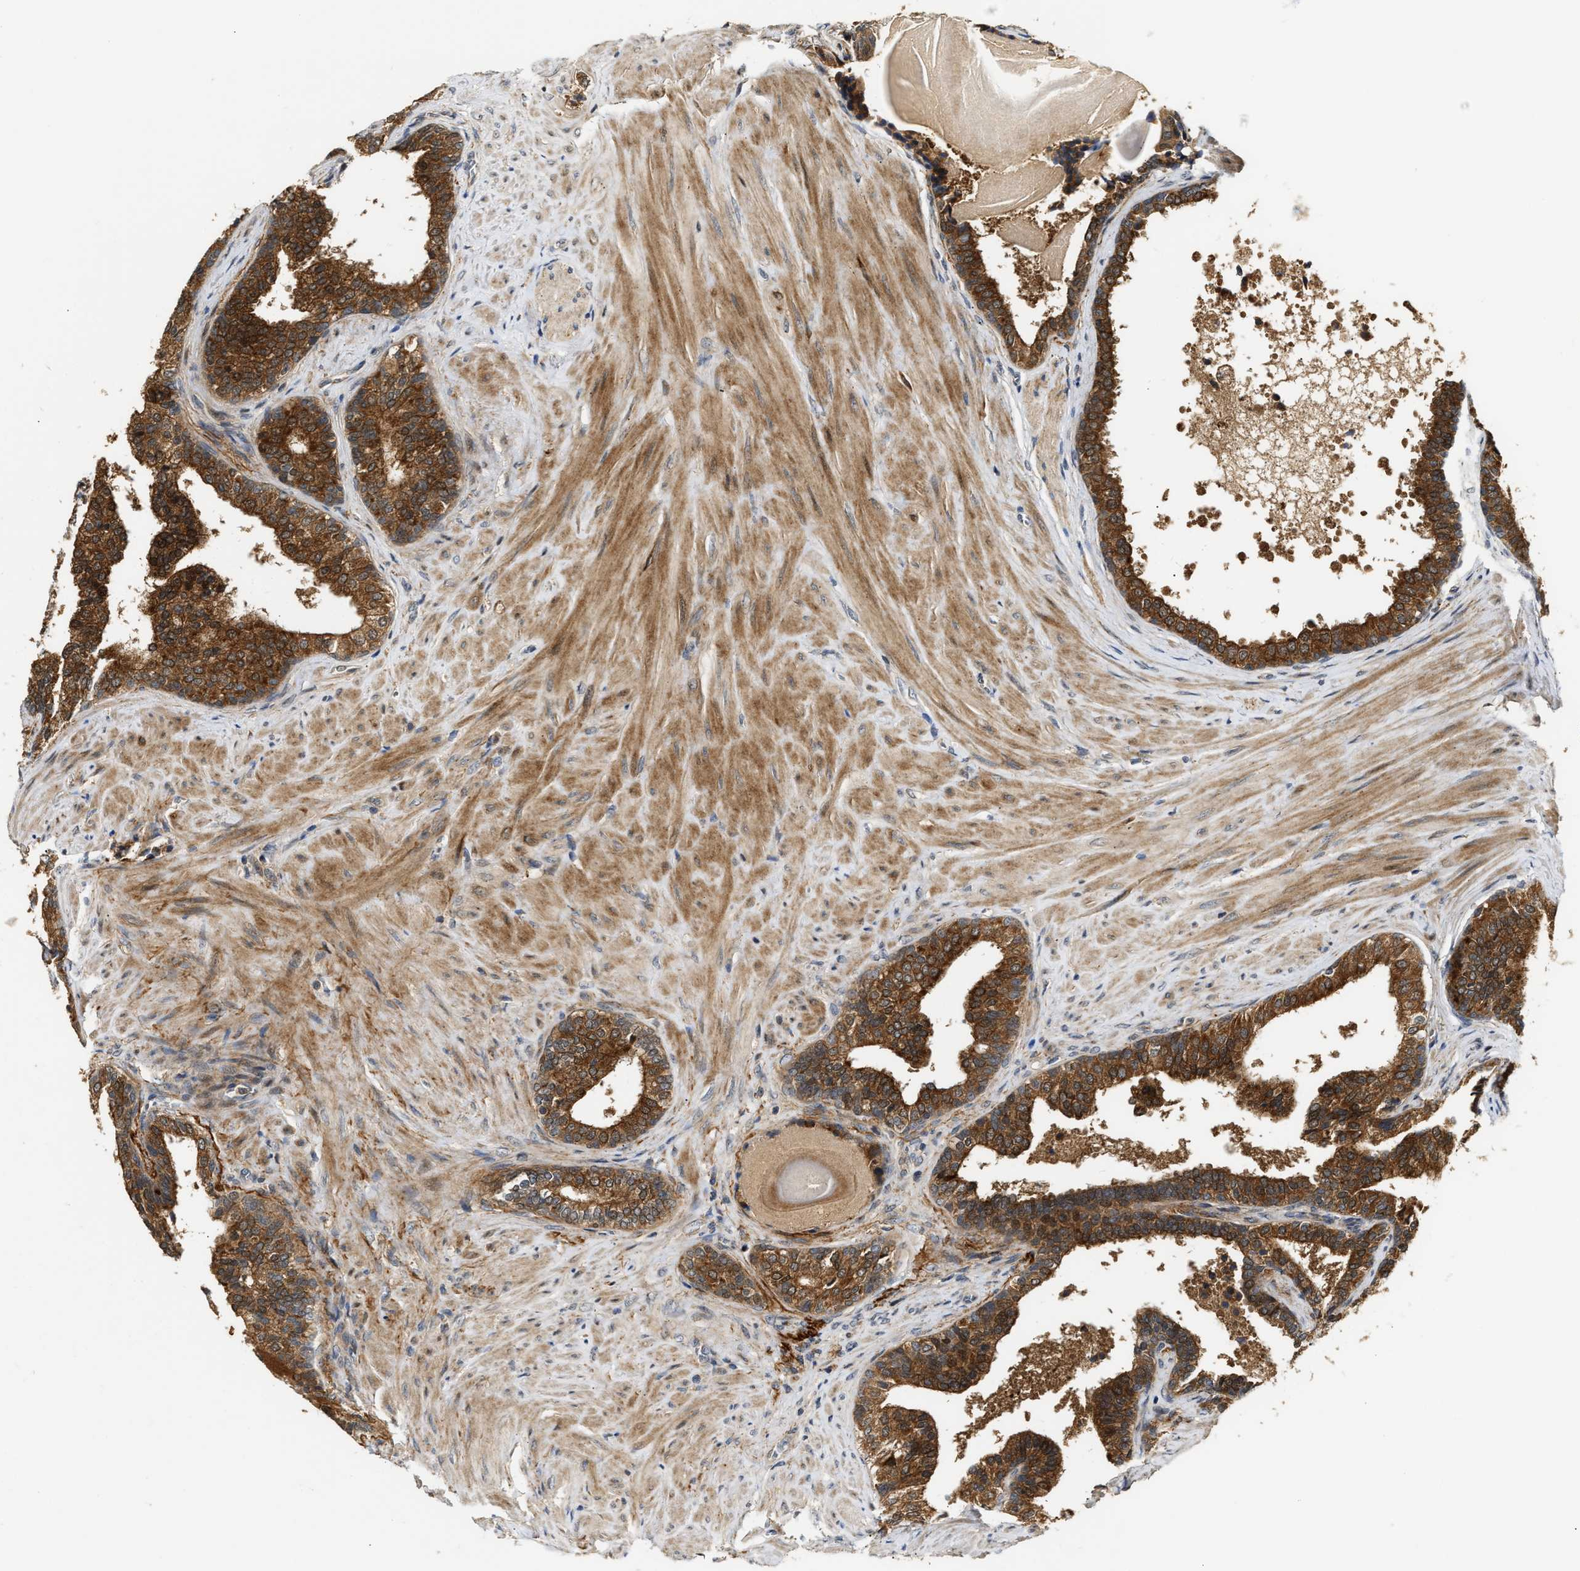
{"staining": {"intensity": "strong", "quantity": ">75%", "location": "cytoplasmic/membranous"}, "tissue": "prostate cancer", "cell_type": "Tumor cells", "image_type": "cancer", "snomed": [{"axis": "morphology", "description": "Adenocarcinoma, Low grade"}, {"axis": "topography", "description": "Prostate"}], "caption": "High-power microscopy captured an immunohistochemistry histopathology image of prostate cancer, revealing strong cytoplasmic/membranous expression in about >75% of tumor cells.", "gene": "EXTL2", "patient": {"sex": "male", "age": 60}}